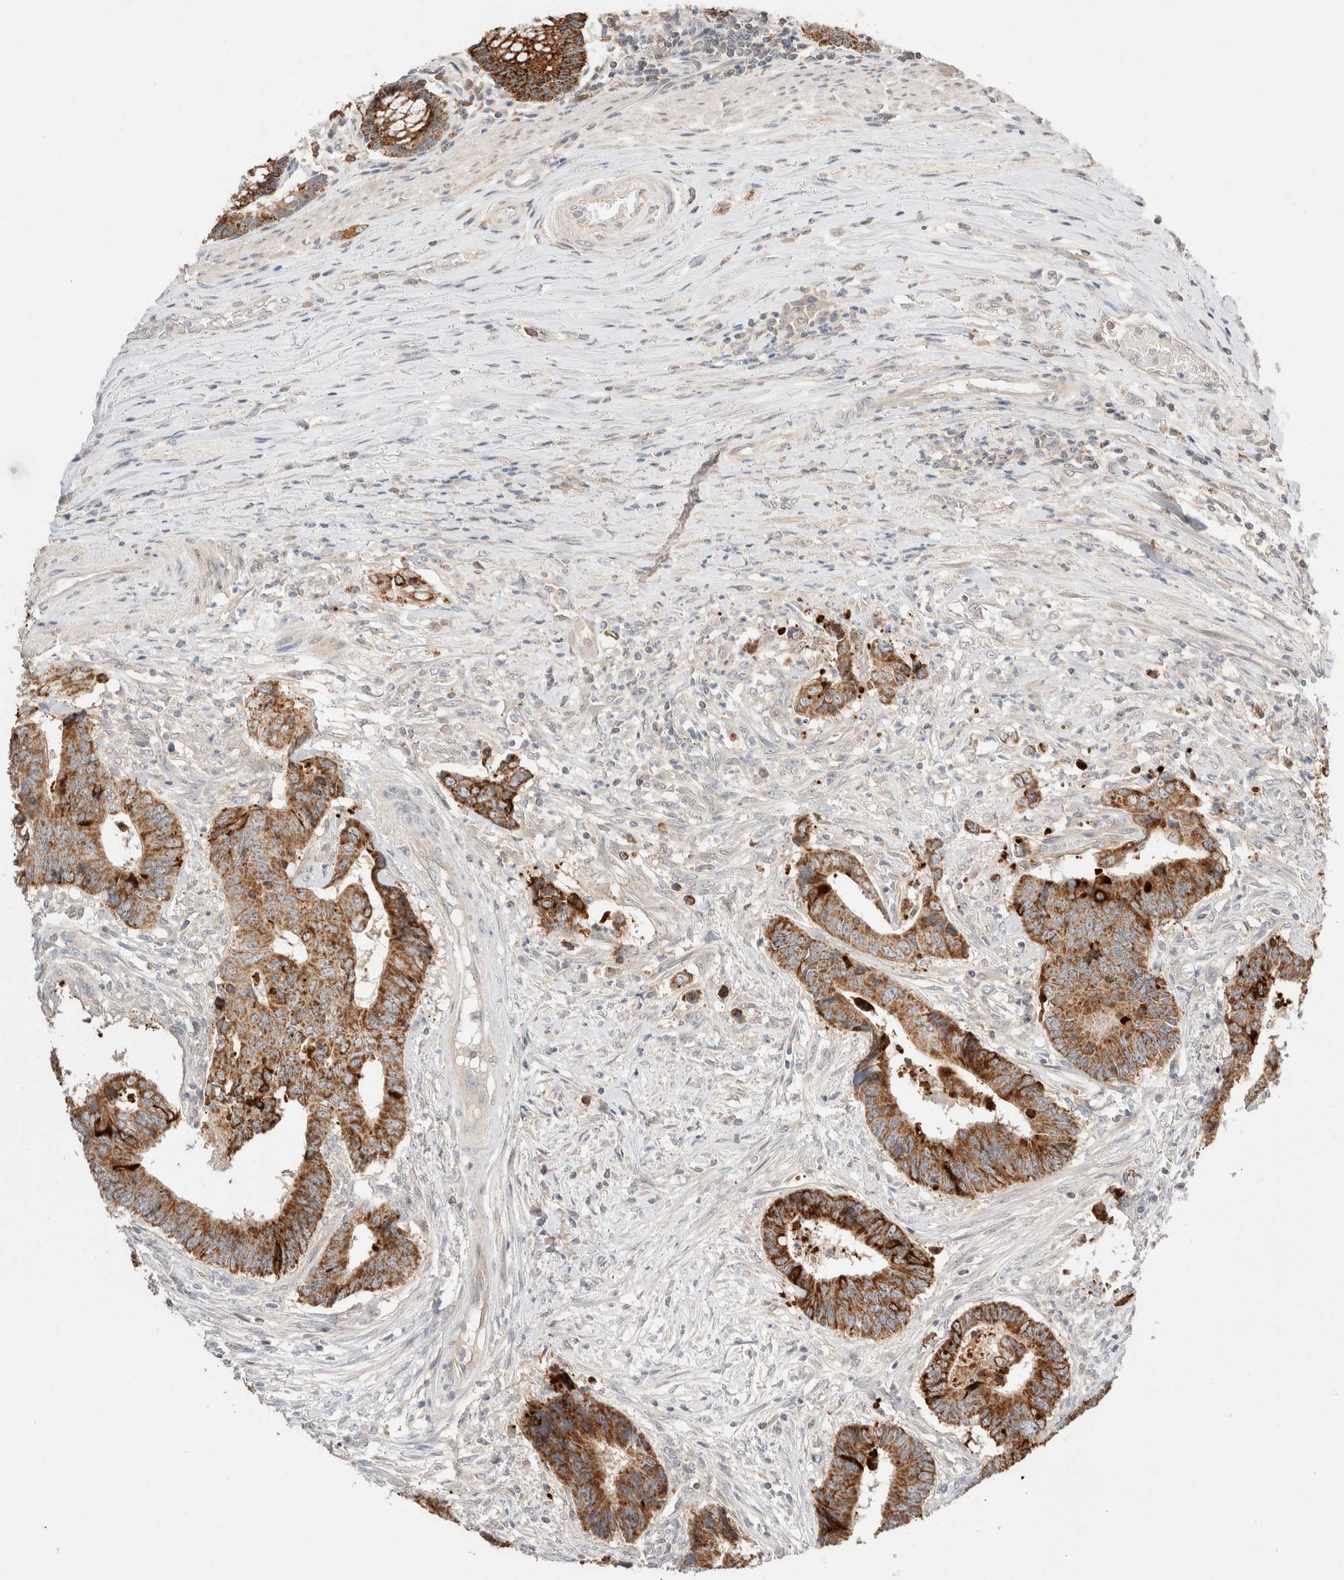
{"staining": {"intensity": "strong", "quantity": ">75%", "location": "cytoplasmic/membranous"}, "tissue": "colorectal cancer", "cell_type": "Tumor cells", "image_type": "cancer", "snomed": [{"axis": "morphology", "description": "Adenocarcinoma, NOS"}, {"axis": "topography", "description": "Rectum"}], "caption": "Immunohistochemical staining of colorectal cancer exhibits high levels of strong cytoplasmic/membranous protein staining in approximately >75% of tumor cells.", "gene": "TRIM41", "patient": {"sex": "male", "age": 84}}